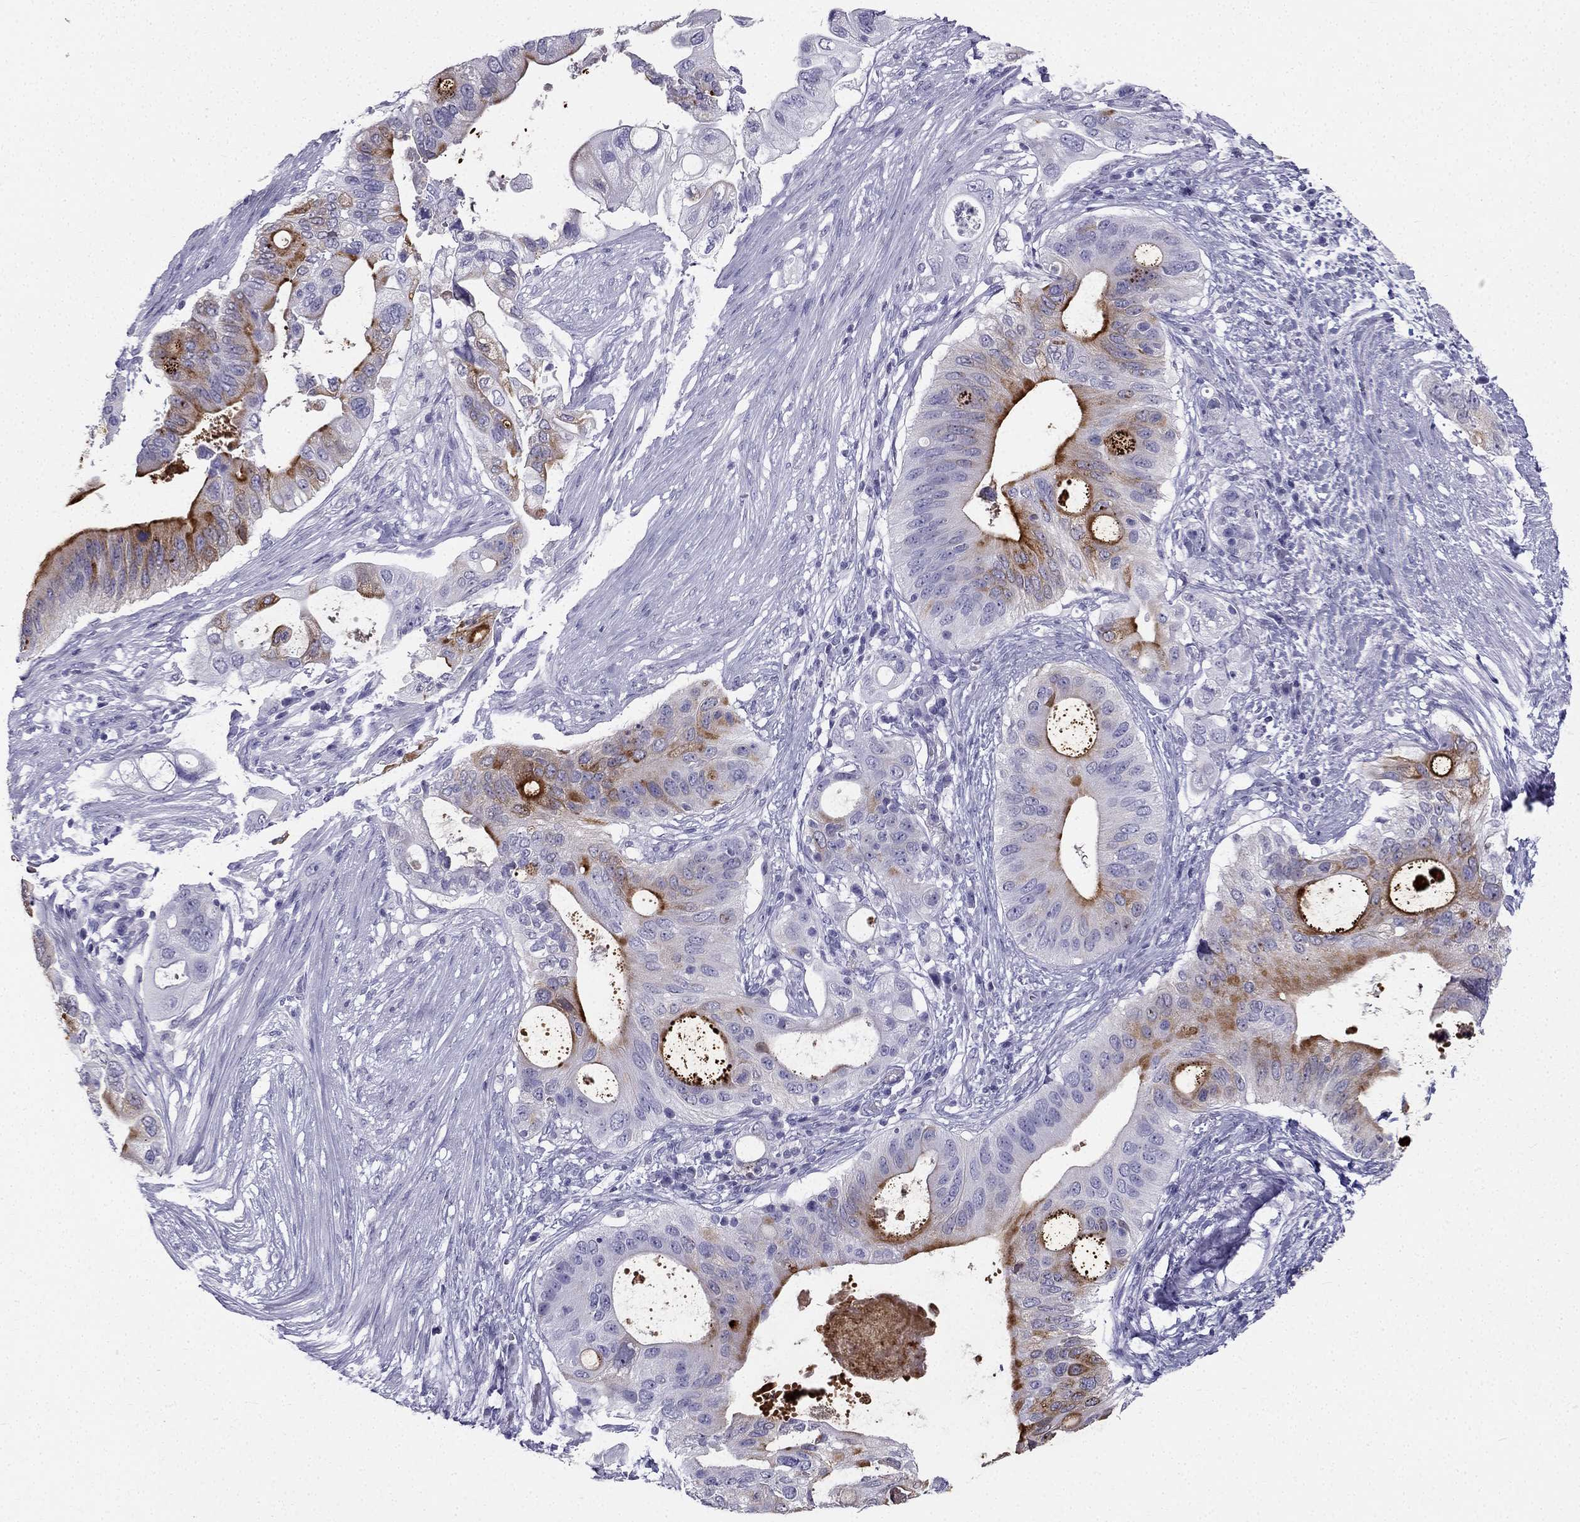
{"staining": {"intensity": "moderate", "quantity": "<25%", "location": "cytoplasmic/membranous"}, "tissue": "pancreatic cancer", "cell_type": "Tumor cells", "image_type": "cancer", "snomed": [{"axis": "morphology", "description": "Adenocarcinoma, NOS"}, {"axis": "topography", "description": "Pancreas"}], "caption": "Immunohistochemical staining of adenocarcinoma (pancreatic) reveals moderate cytoplasmic/membranous protein staining in about <25% of tumor cells. The protein is stained brown, and the nuclei are stained in blue (DAB IHC with brightfield microscopy, high magnification).", "gene": "TFF3", "patient": {"sex": "female", "age": 72}}